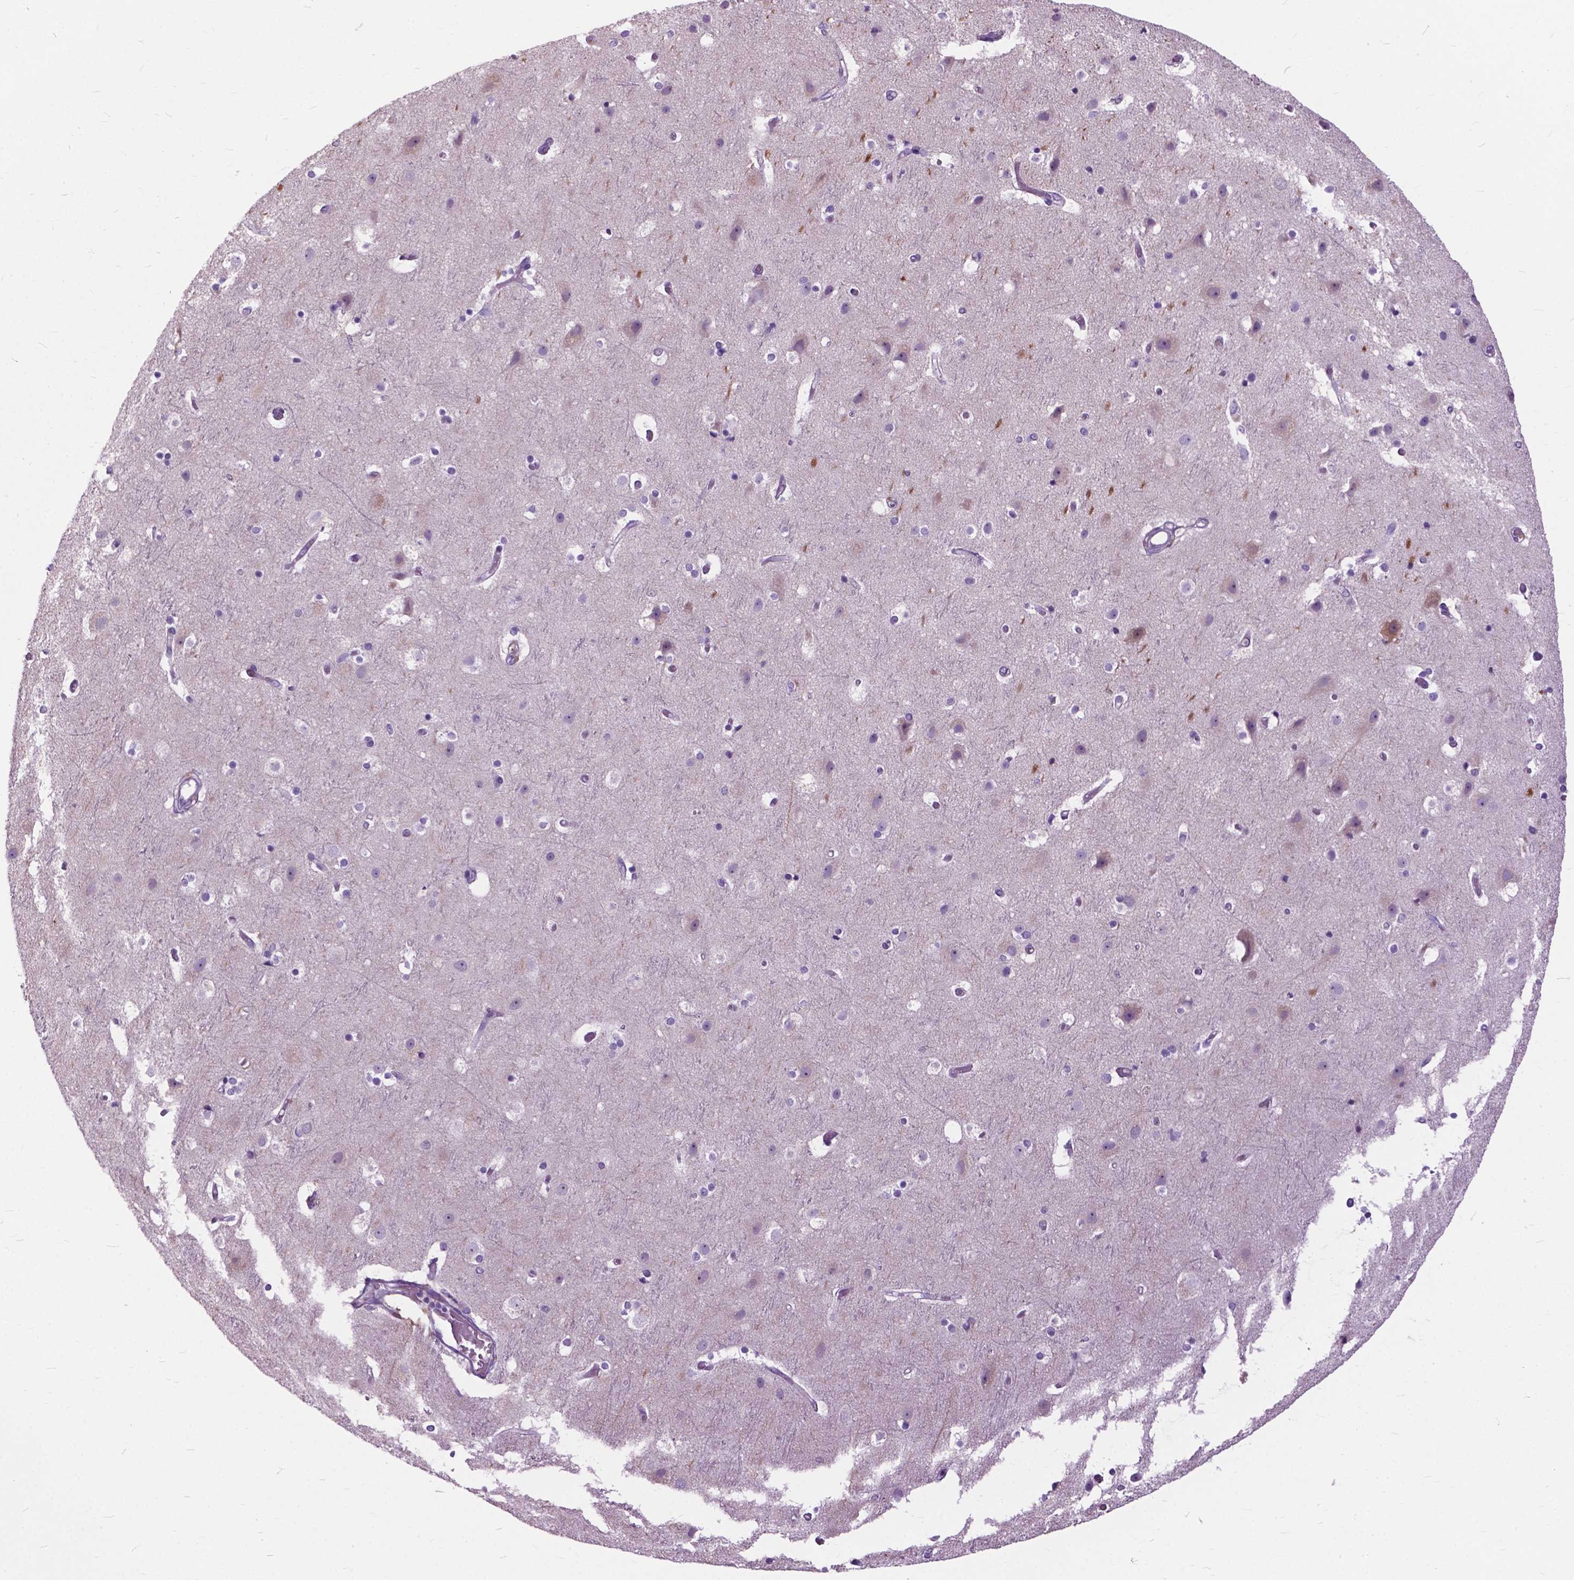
{"staining": {"intensity": "negative", "quantity": "none", "location": "none"}, "tissue": "cerebral cortex", "cell_type": "Endothelial cells", "image_type": "normal", "snomed": [{"axis": "morphology", "description": "Normal tissue, NOS"}, {"axis": "topography", "description": "Cerebral cortex"}], "caption": "An immunohistochemistry micrograph of unremarkable cerebral cortex is shown. There is no staining in endothelial cells of cerebral cortex.", "gene": "PRR35", "patient": {"sex": "female", "age": 52}}